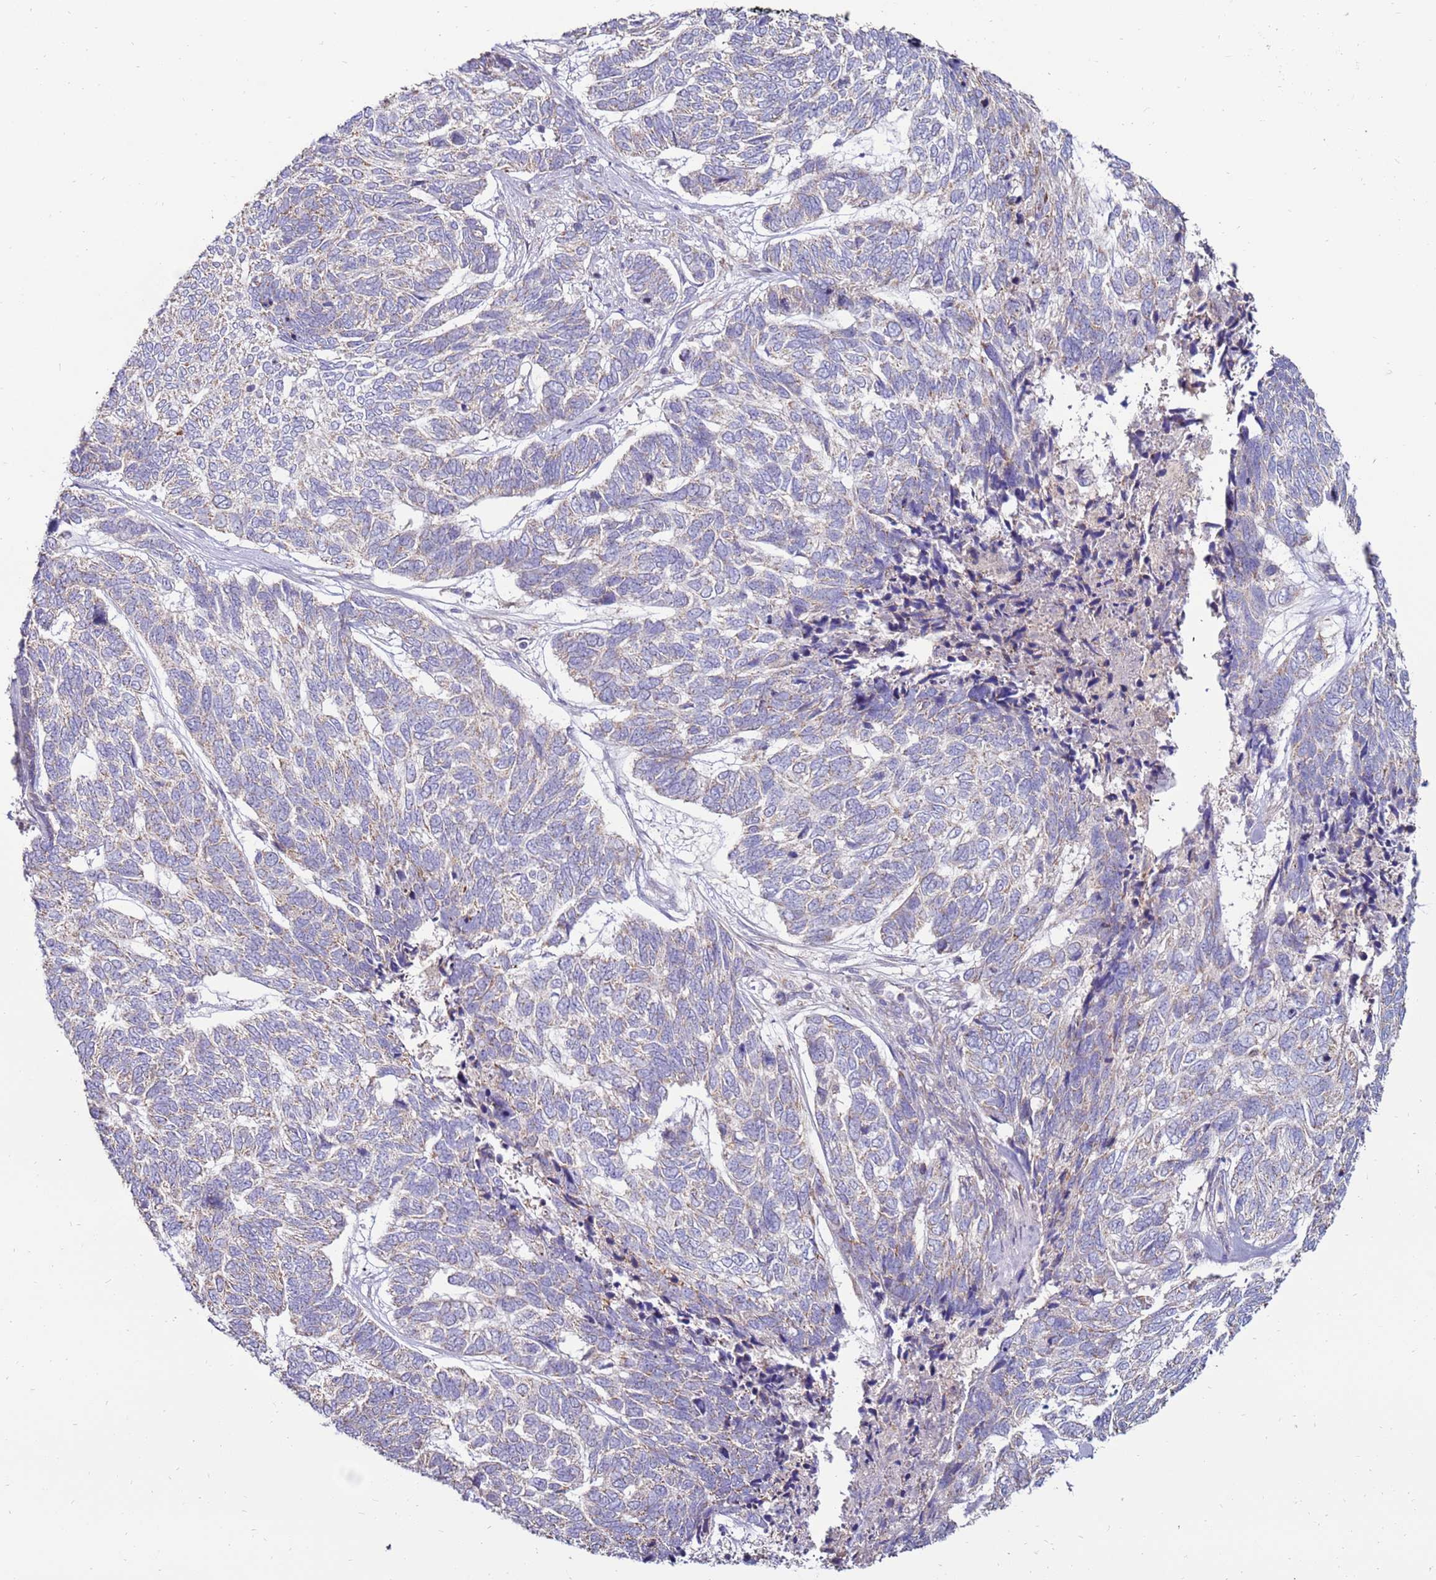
{"staining": {"intensity": "negative", "quantity": "none", "location": "none"}, "tissue": "skin cancer", "cell_type": "Tumor cells", "image_type": "cancer", "snomed": [{"axis": "morphology", "description": "Basal cell carcinoma"}, {"axis": "topography", "description": "Skin"}], "caption": "A histopathology image of skin cancer stained for a protein demonstrates no brown staining in tumor cells. (DAB (3,3'-diaminobenzidine) IHC with hematoxylin counter stain).", "gene": "TRAPPC4", "patient": {"sex": "female", "age": 65}}